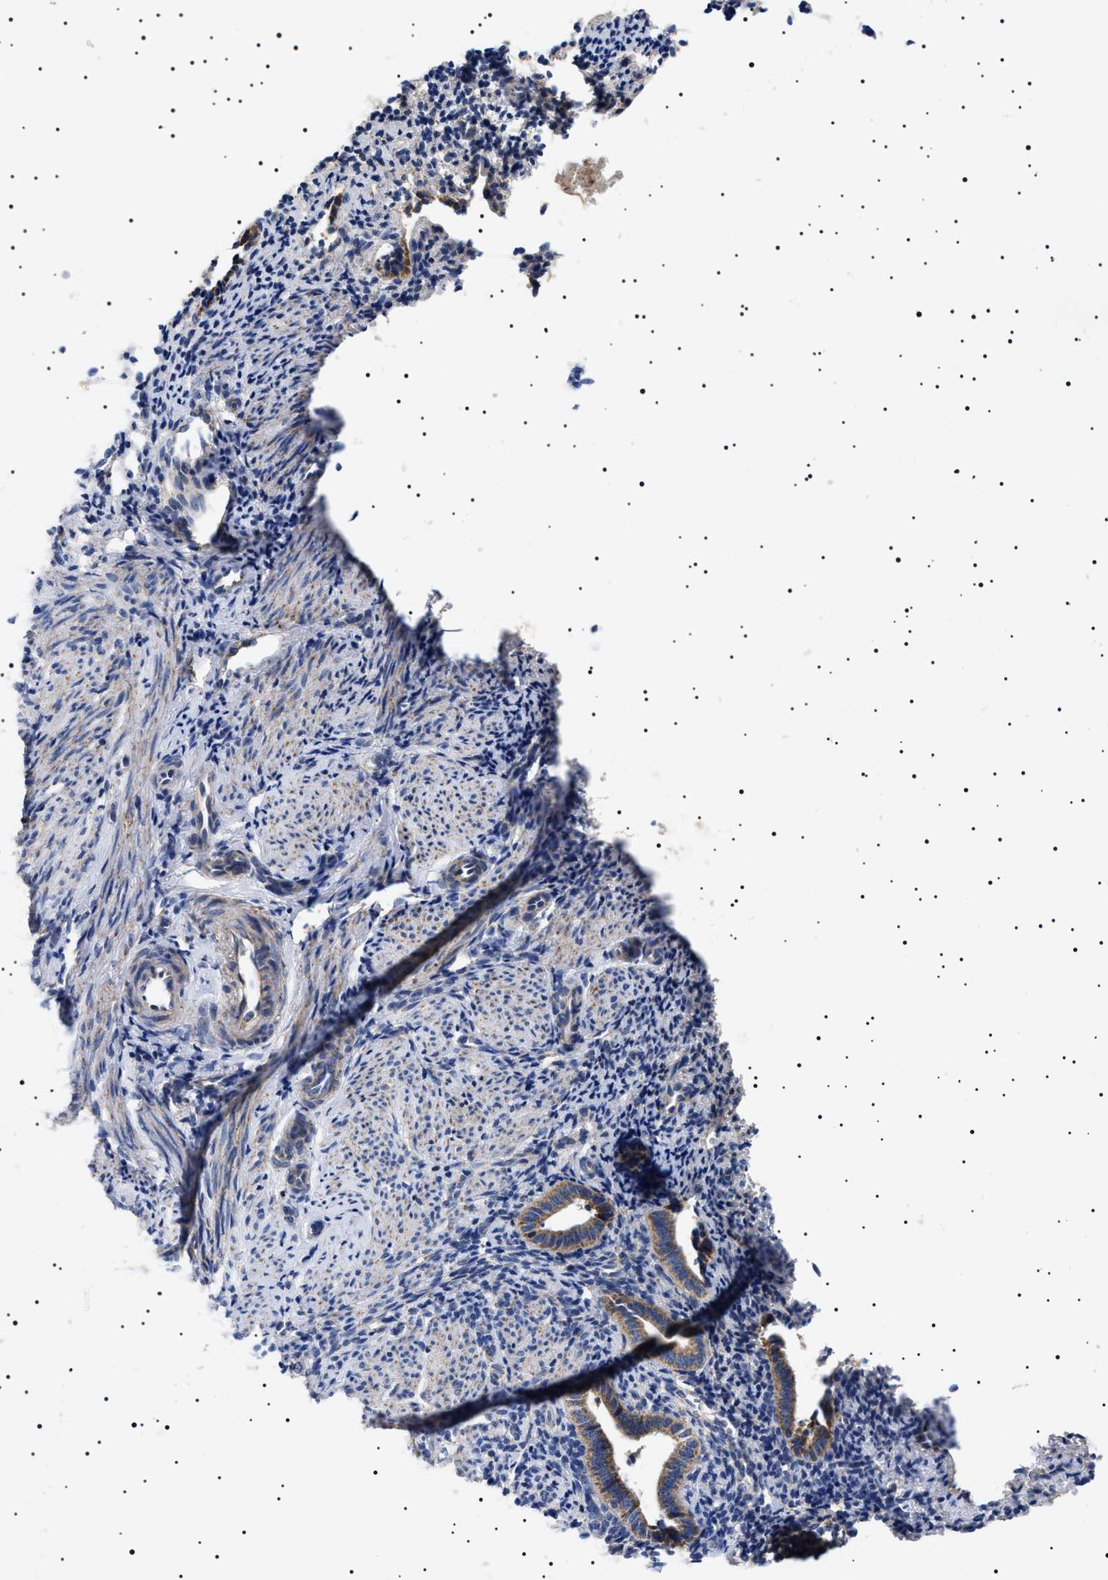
{"staining": {"intensity": "negative", "quantity": "none", "location": "none"}, "tissue": "endometrium", "cell_type": "Cells in endometrial stroma", "image_type": "normal", "snomed": [{"axis": "morphology", "description": "Normal tissue, NOS"}, {"axis": "topography", "description": "Uterus"}, {"axis": "topography", "description": "Endometrium"}], "caption": "This micrograph is of unremarkable endometrium stained with immunohistochemistry (IHC) to label a protein in brown with the nuclei are counter-stained blue. There is no expression in cells in endometrial stroma.", "gene": "CHRDL2", "patient": {"sex": "female", "age": 33}}